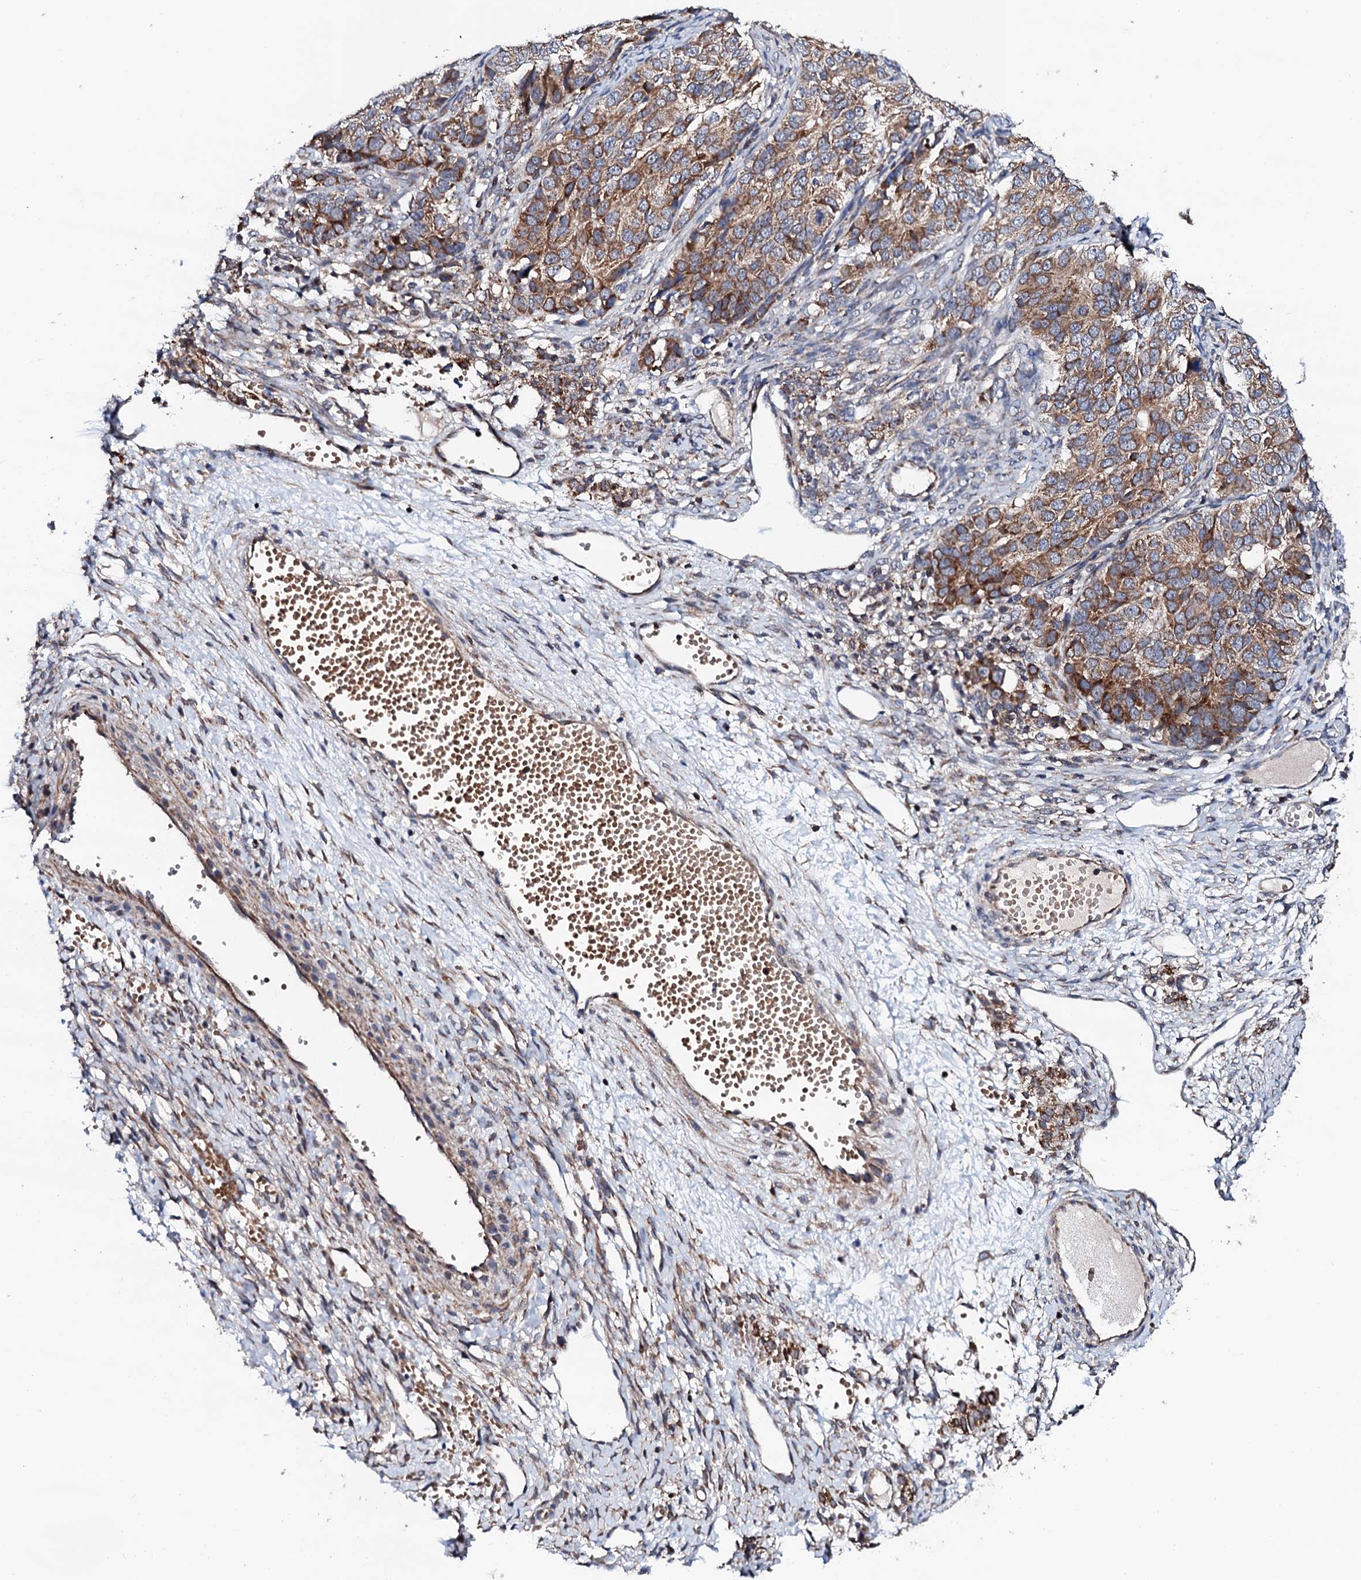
{"staining": {"intensity": "moderate", "quantity": ">75%", "location": "cytoplasmic/membranous"}, "tissue": "ovarian cancer", "cell_type": "Tumor cells", "image_type": "cancer", "snomed": [{"axis": "morphology", "description": "Carcinoma, endometroid"}, {"axis": "topography", "description": "Ovary"}], "caption": "Ovarian cancer (endometroid carcinoma) stained for a protein (brown) reveals moderate cytoplasmic/membranous positive staining in approximately >75% of tumor cells.", "gene": "COG4", "patient": {"sex": "female", "age": 51}}